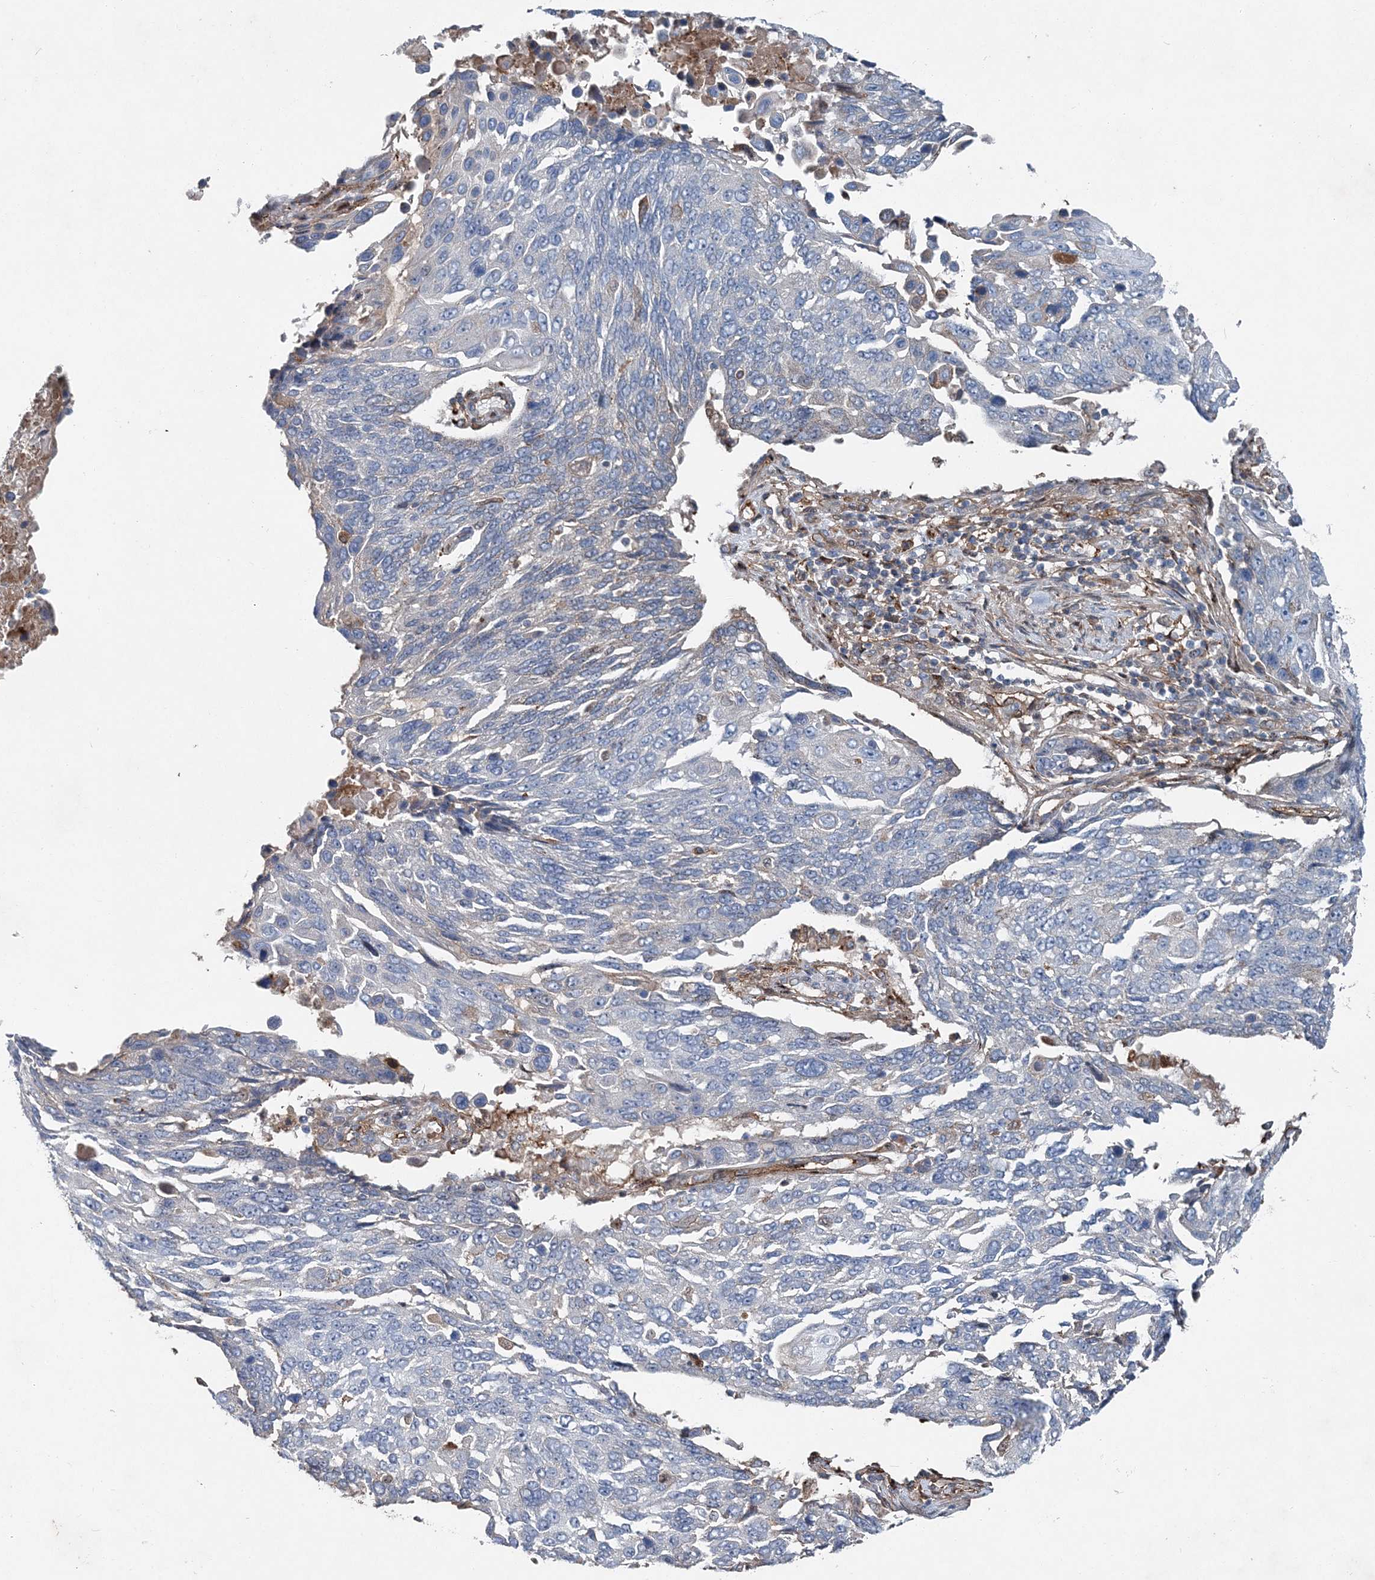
{"staining": {"intensity": "negative", "quantity": "none", "location": "none"}, "tissue": "lung cancer", "cell_type": "Tumor cells", "image_type": "cancer", "snomed": [{"axis": "morphology", "description": "Squamous cell carcinoma, NOS"}, {"axis": "topography", "description": "Lung"}], "caption": "Protein analysis of lung squamous cell carcinoma shows no significant positivity in tumor cells. (DAB IHC with hematoxylin counter stain).", "gene": "SPOPL", "patient": {"sex": "male", "age": 66}}